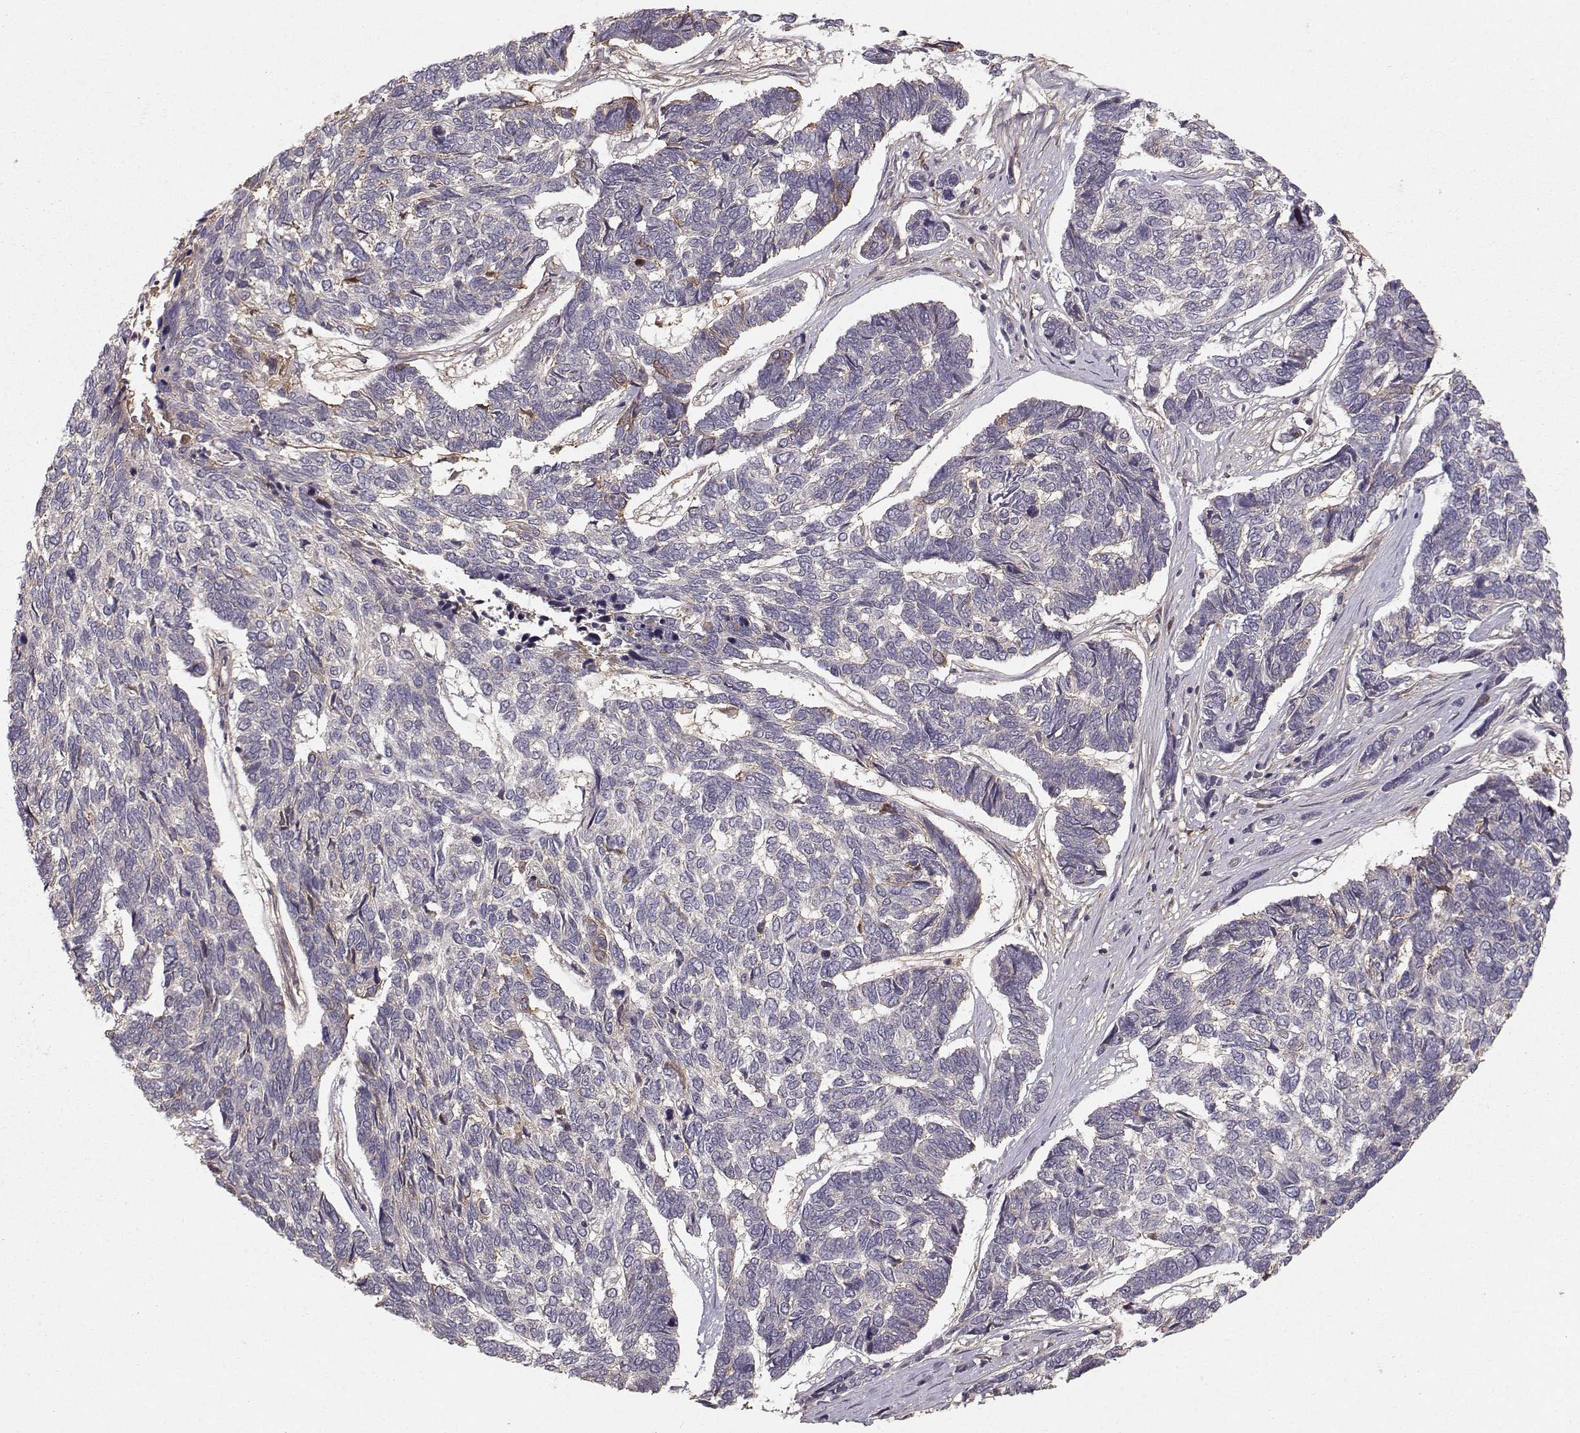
{"staining": {"intensity": "negative", "quantity": "none", "location": "none"}, "tissue": "skin cancer", "cell_type": "Tumor cells", "image_type": "cancer", "snomed": [{"axis": "morphology", "description": "Basal cell carcinoma"}, {"axis": "topography", "description": "Skin"}], "caption": "A photomicrograph of human skin cancer (basal cell carcinoma) is negative for staining in tumor cells.", "gene": "WNT6", "patient": {"sex": "female", "age": 65}}